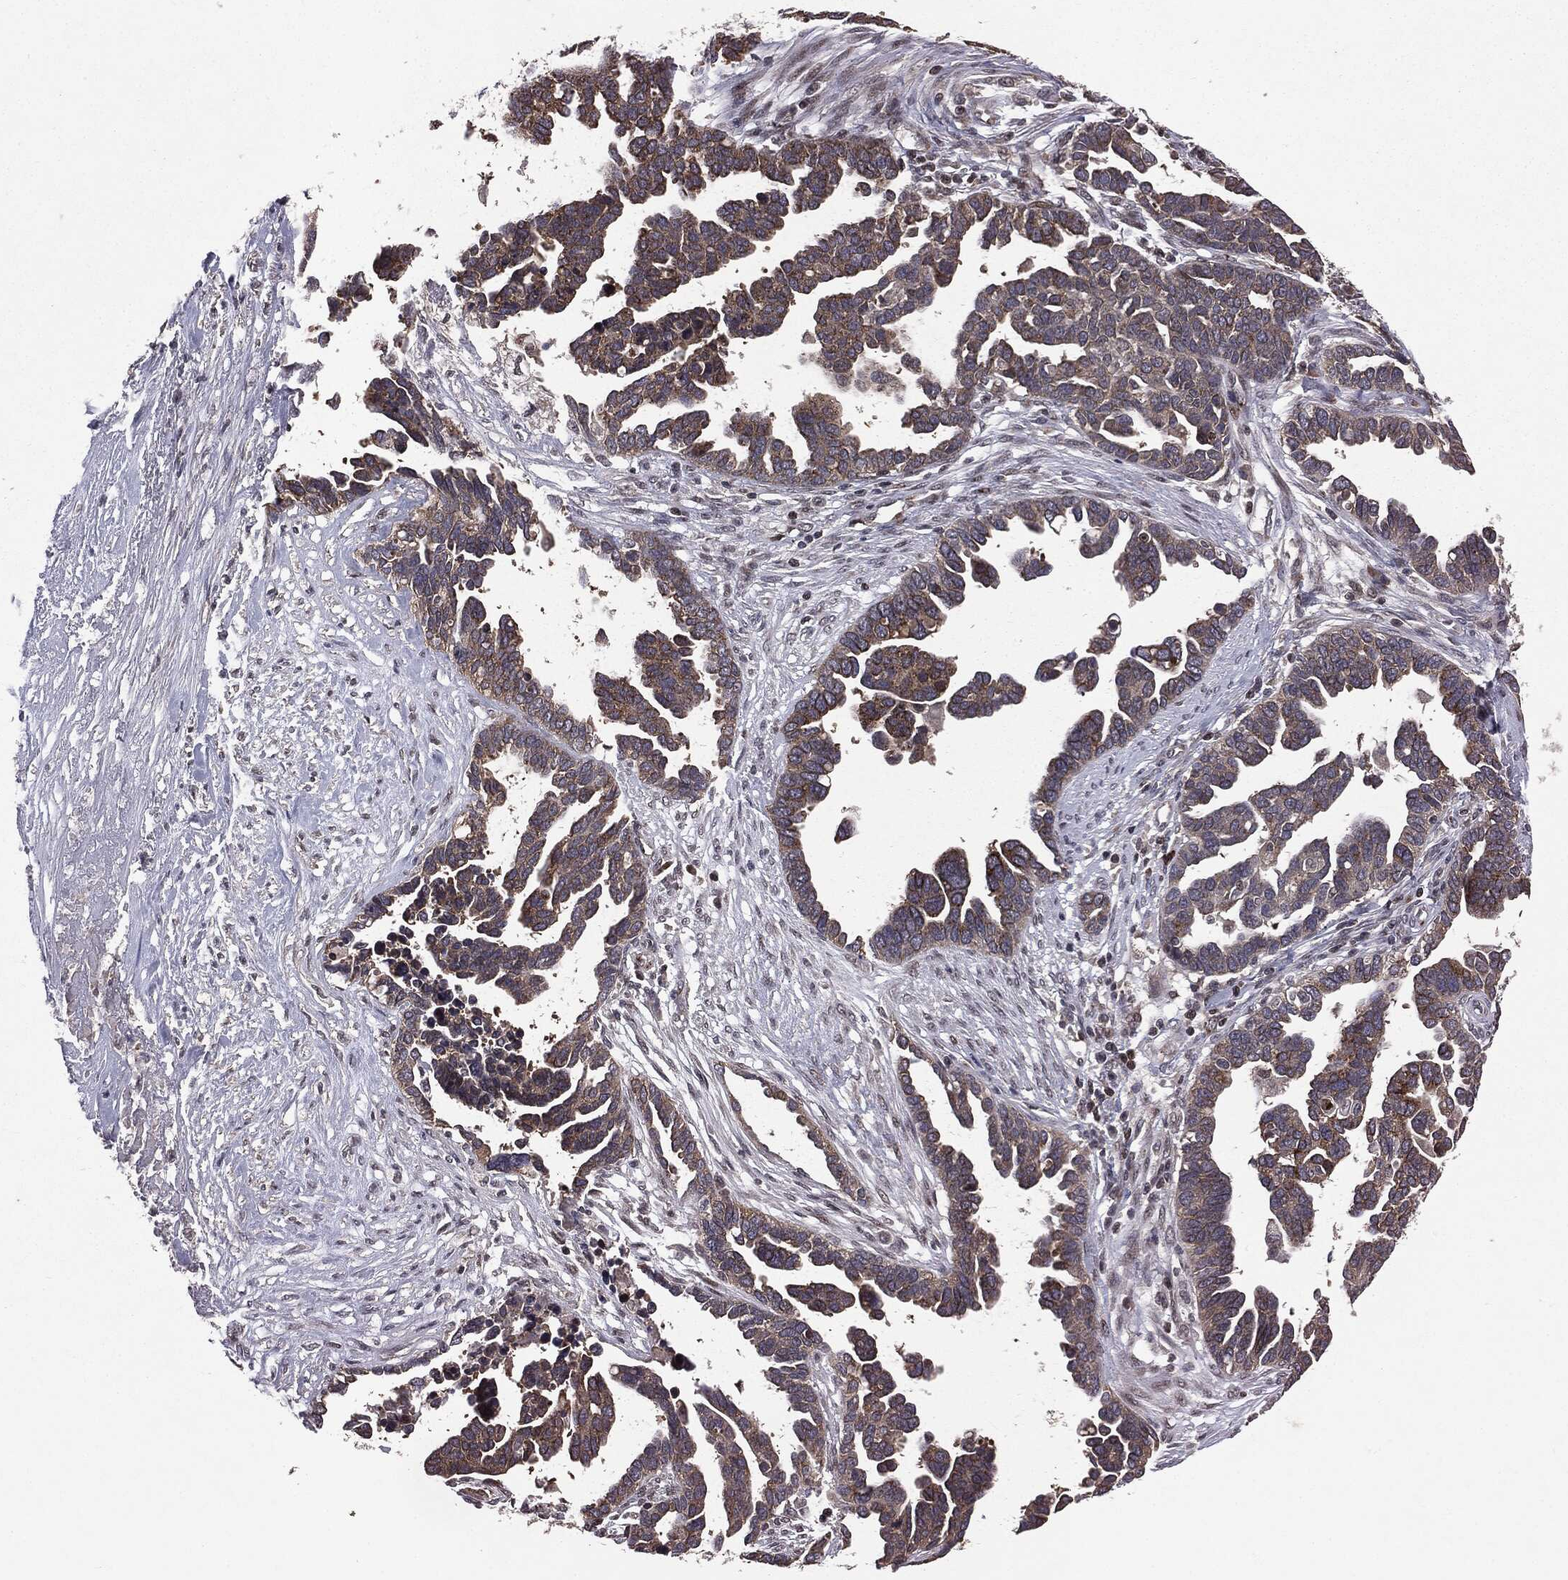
{"staining": {"intensity": "moderate", "quantity": "25%-75%", "location": "cytoplasmic/membranous"}, "tissue": "ovarian cancer", "cell_type": "Tumor cells", "image_type": "cancer", "snomed": [{"axis": "morphology", "description": "Cystadenocarcinoma, serous, NOS"}, {"axis": "topography", "description": "Ovary"}], "caption": "The histopathology image demonstrates immunohistochemical staining of serous cystadenocarcinoma (ovarian). There is moderate cytoplasmic/membranous staining is present in approximately 25%-75% of tumor cells.", "gene": "PLPPR2", "patient": {"sex": "female", "age": 54}}